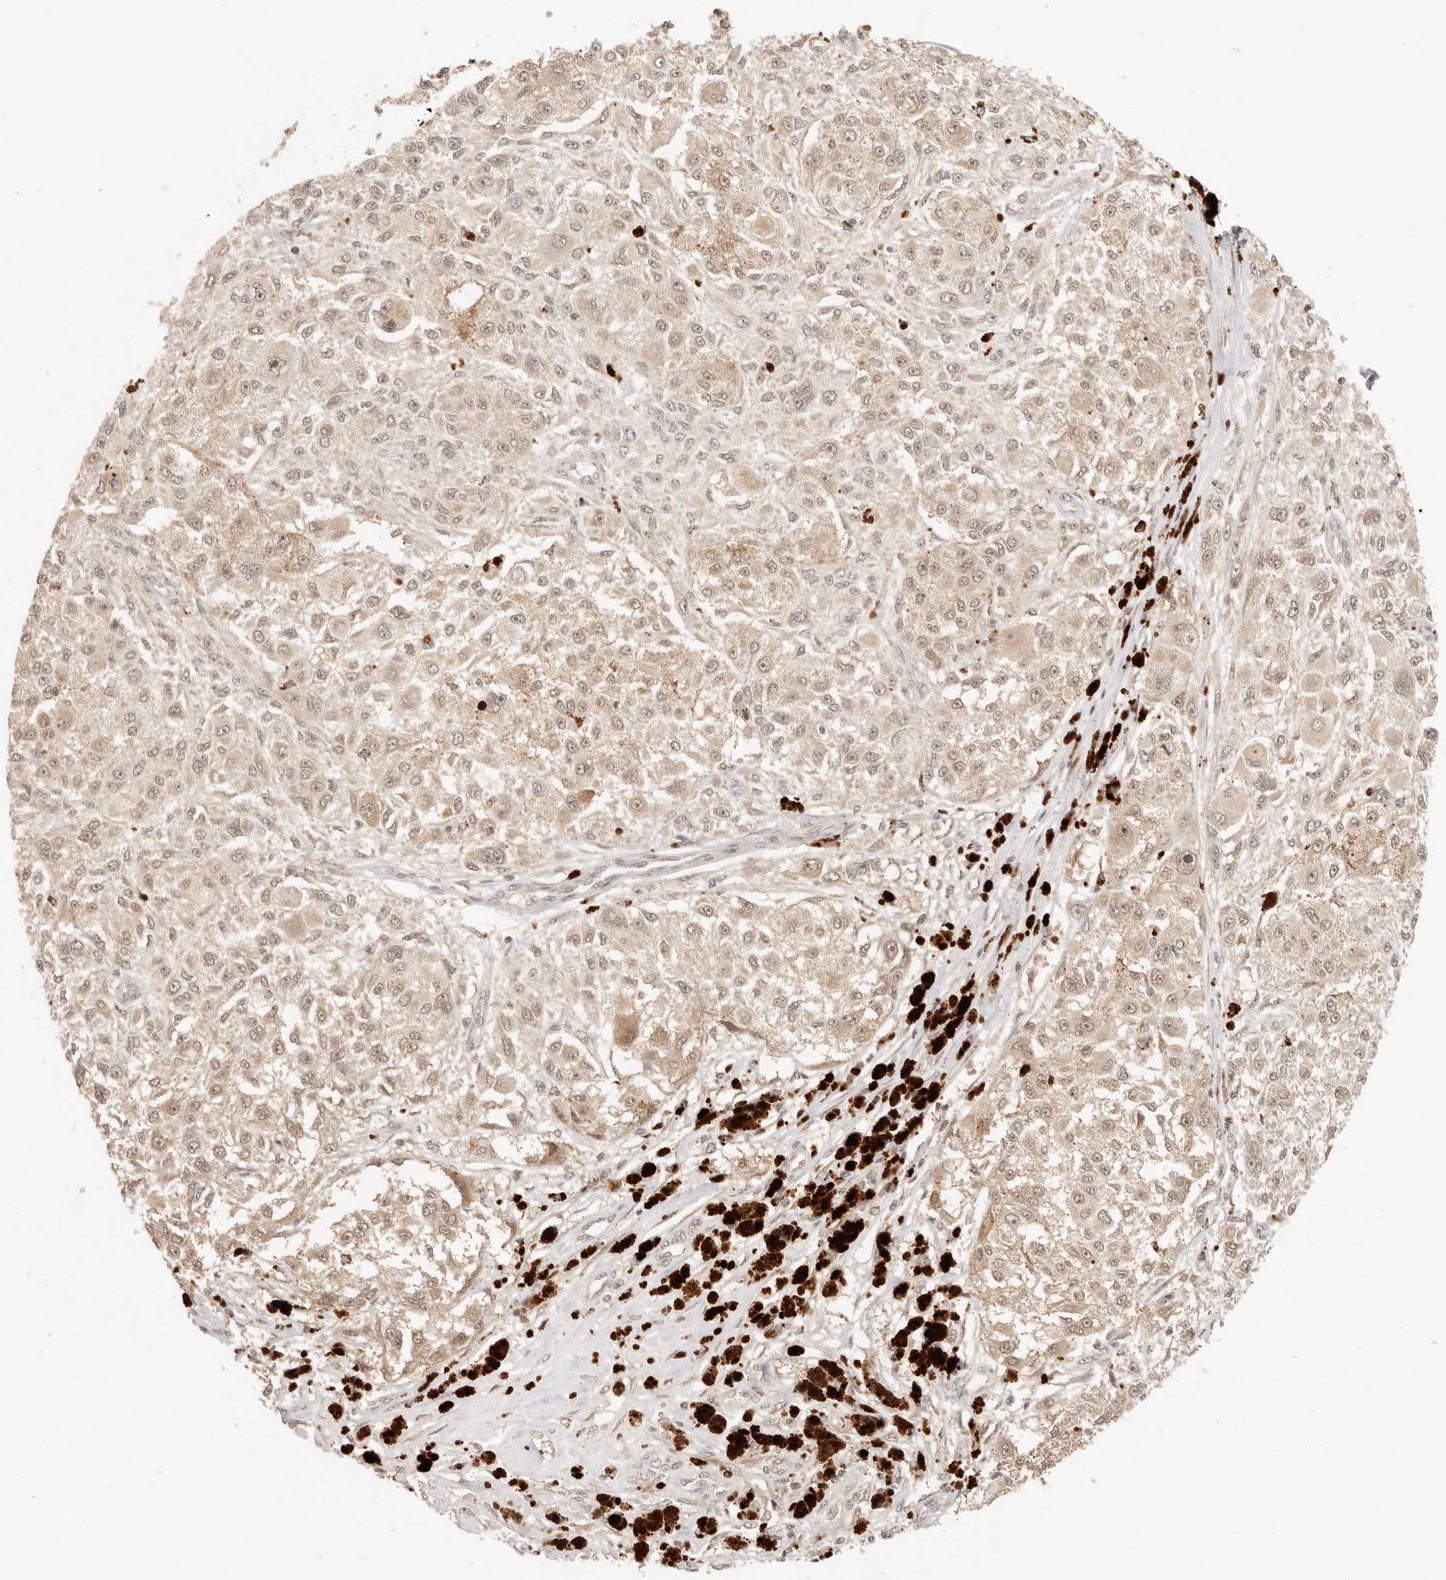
{"staining": {"intensity": "weak", "quantity": ">75%", "location": "cytoplasmic/membranous,nuclear"}, "tissue": "melanoma", "cell_type": "Tumor cells", "image_type": "cancer", "snomed": [{"axis": "morphology", "description": "Necrosis, NOS"}, {"axis": "morphology", "description": "Malignant melanoma, NOS"}, {"axis": "topography", "description": "Skin"}], "caption": "Malignant melanoma stained for a protein shows weak cytoplasmic/membranous and nuclear positivity in tumor cells. (brown staining indicates protein expression, while blue staining denotes nuclei).", "gene": "INTS11", "patient": {"sex": "female", "age": 87}}